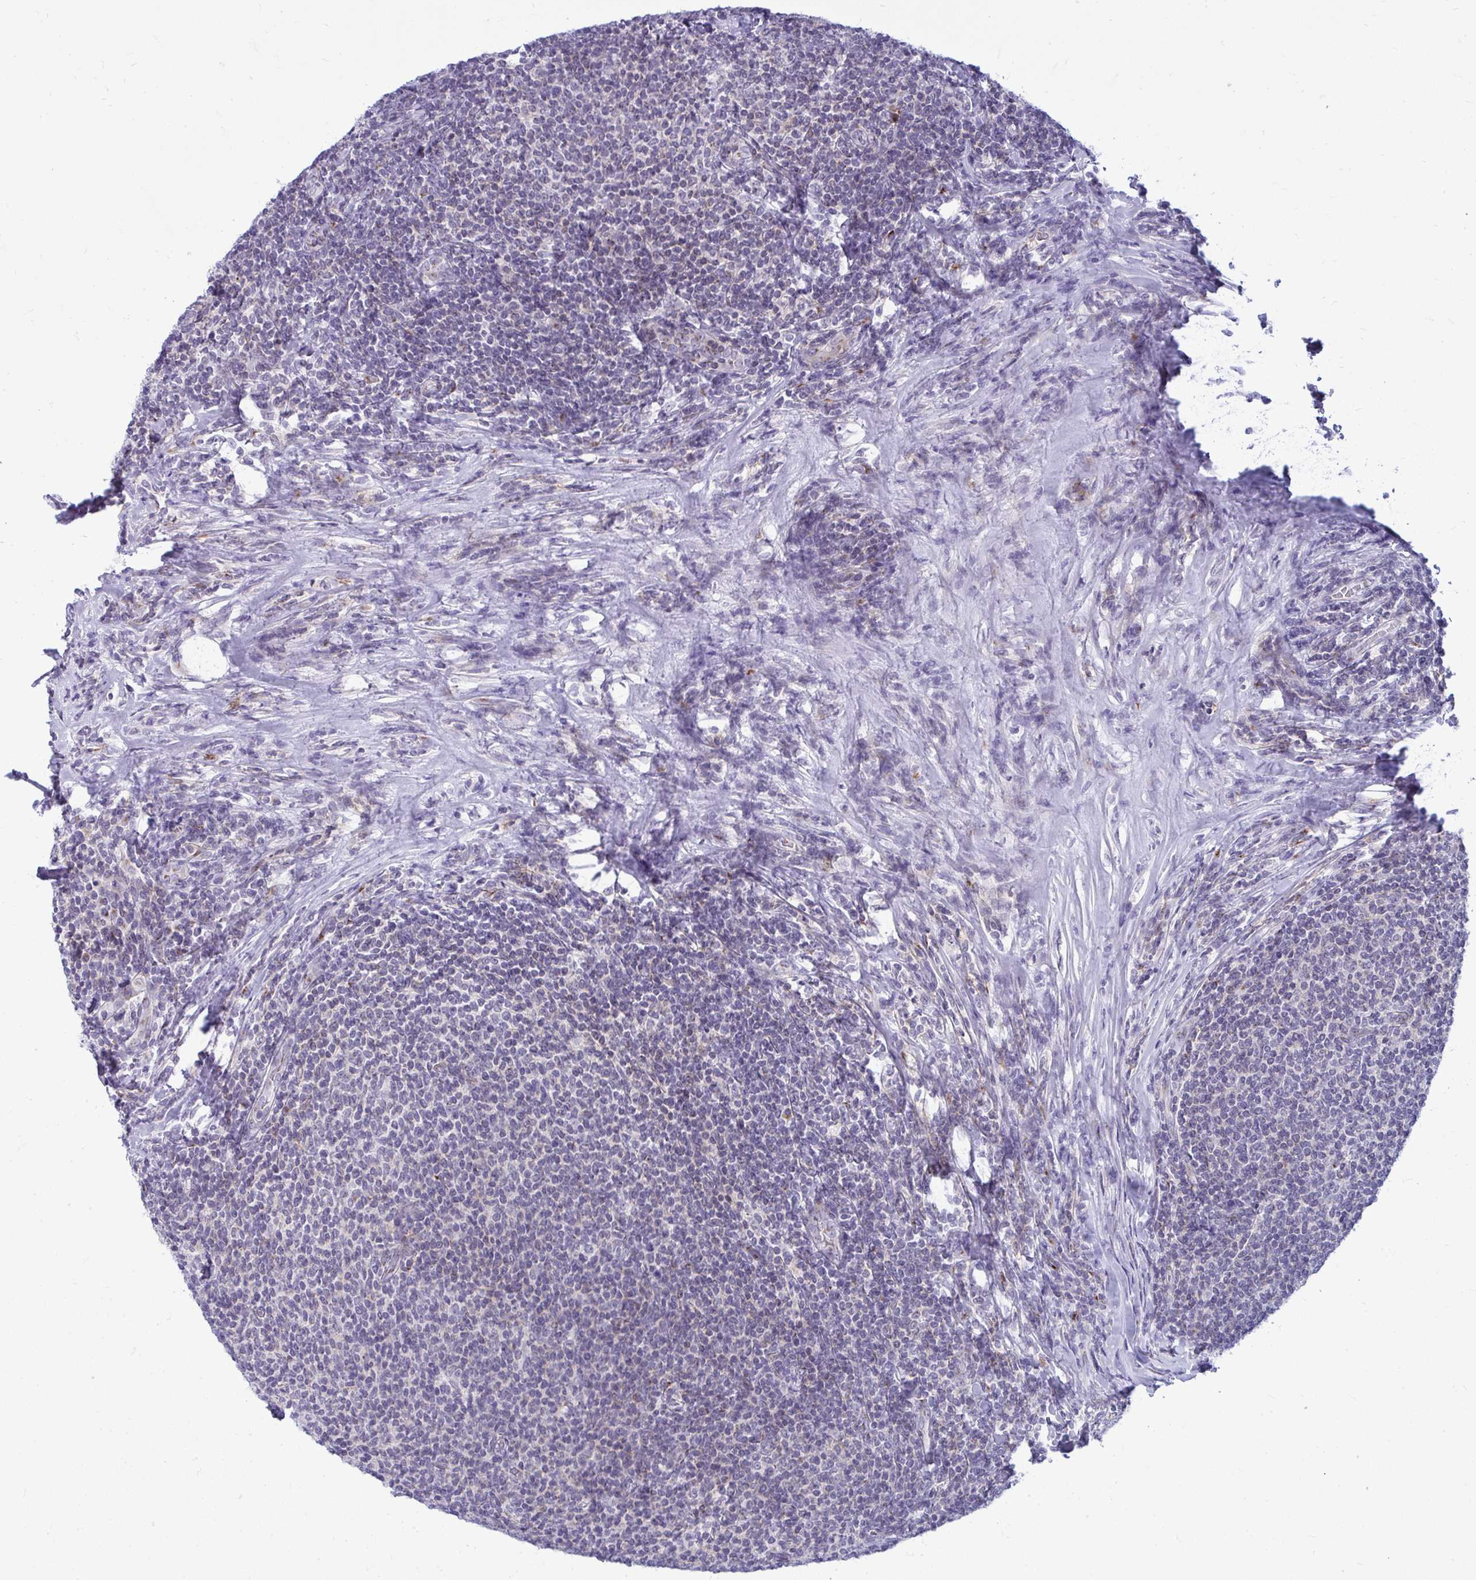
{"staining": {"intensity": "negative", "quantity": "none", "location": "none"}, "tissue": "lymphoma", "cell_type": "Tumor cells", "image_type": "cancer", "snomed": [{"axis": "morphology", "description": "Malignant lymphoma, non-Hodgkin's type, Low grade"}, {"axis": "topography", "description": "Lymph node"}], "caption": "High power microscopy photomicrograph of an IHC photomicrograph of malignant lymphoma, non-Hodgkin's type (low-grade), revealing no significant positivity in tumor cells. The staining was performed using DAB to visualize the protein expression in brown, while the nuclei were stained in blue with hematoxylin (Magnification: 20x).", "gene": "DTX4", "patient": {"sex": "male", "age": 52}}